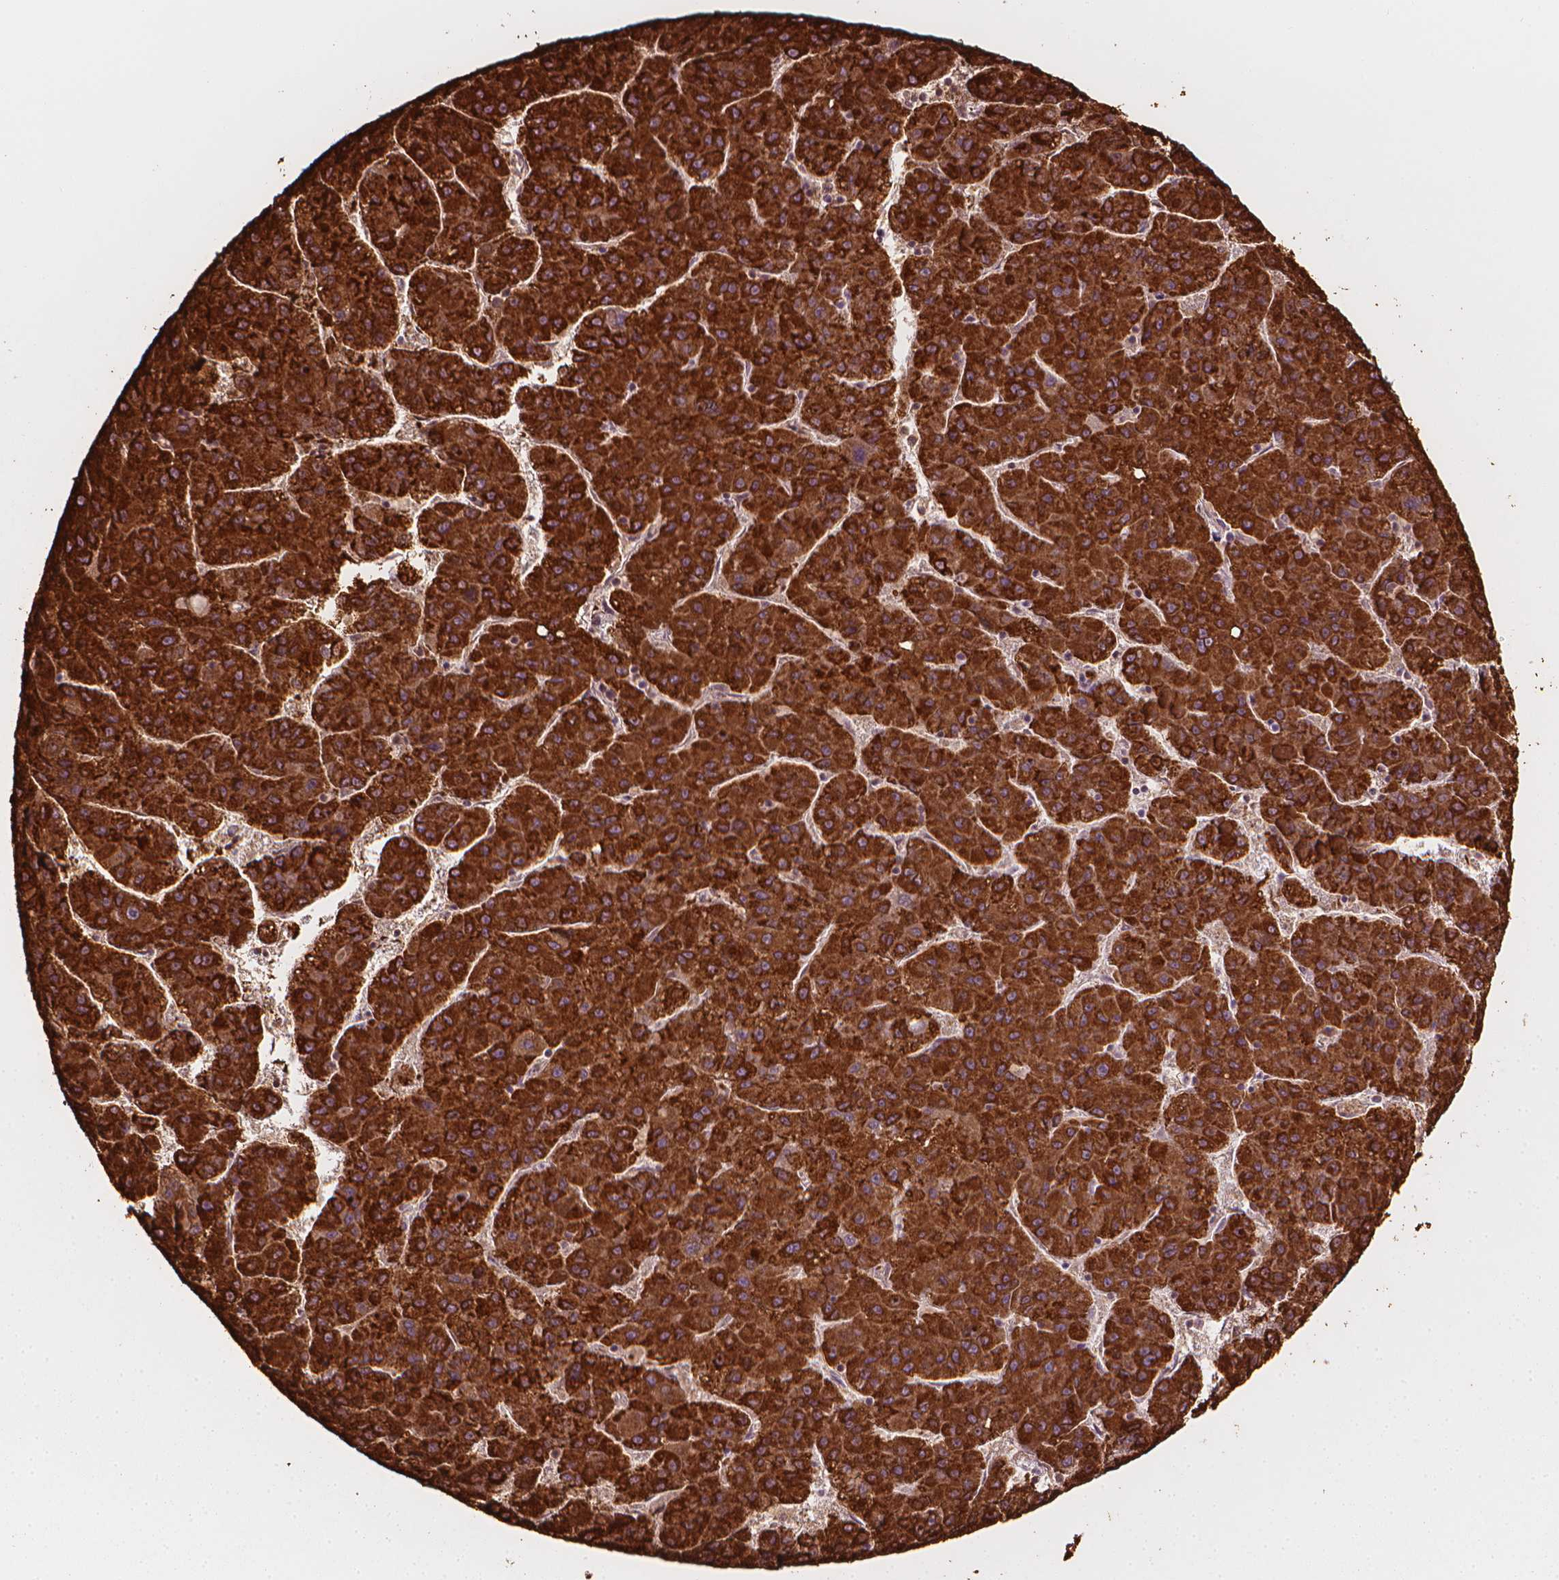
{"staining": {"intensity": "strong", "quantity": ">75%", "location": "cytoplasmic/membranous"}, "tissue": "liver cancer", "cell_type": "Tumor cells", "image_type": "cancer", "snomed": [{"axis": "morphology", "description": "Carcinoma, Hepatocellular, NOS"}, {"axis": "topography", "description": "Liver"}], "caption": "Brown immunohistochemical staining in human liver hepatocellular carcinoma shows strong cytoplasmic/membranous positivity in approximately >75% of tumor cells.", "gene": "CES1", "patient": {"sex": "female", "age": 82}}